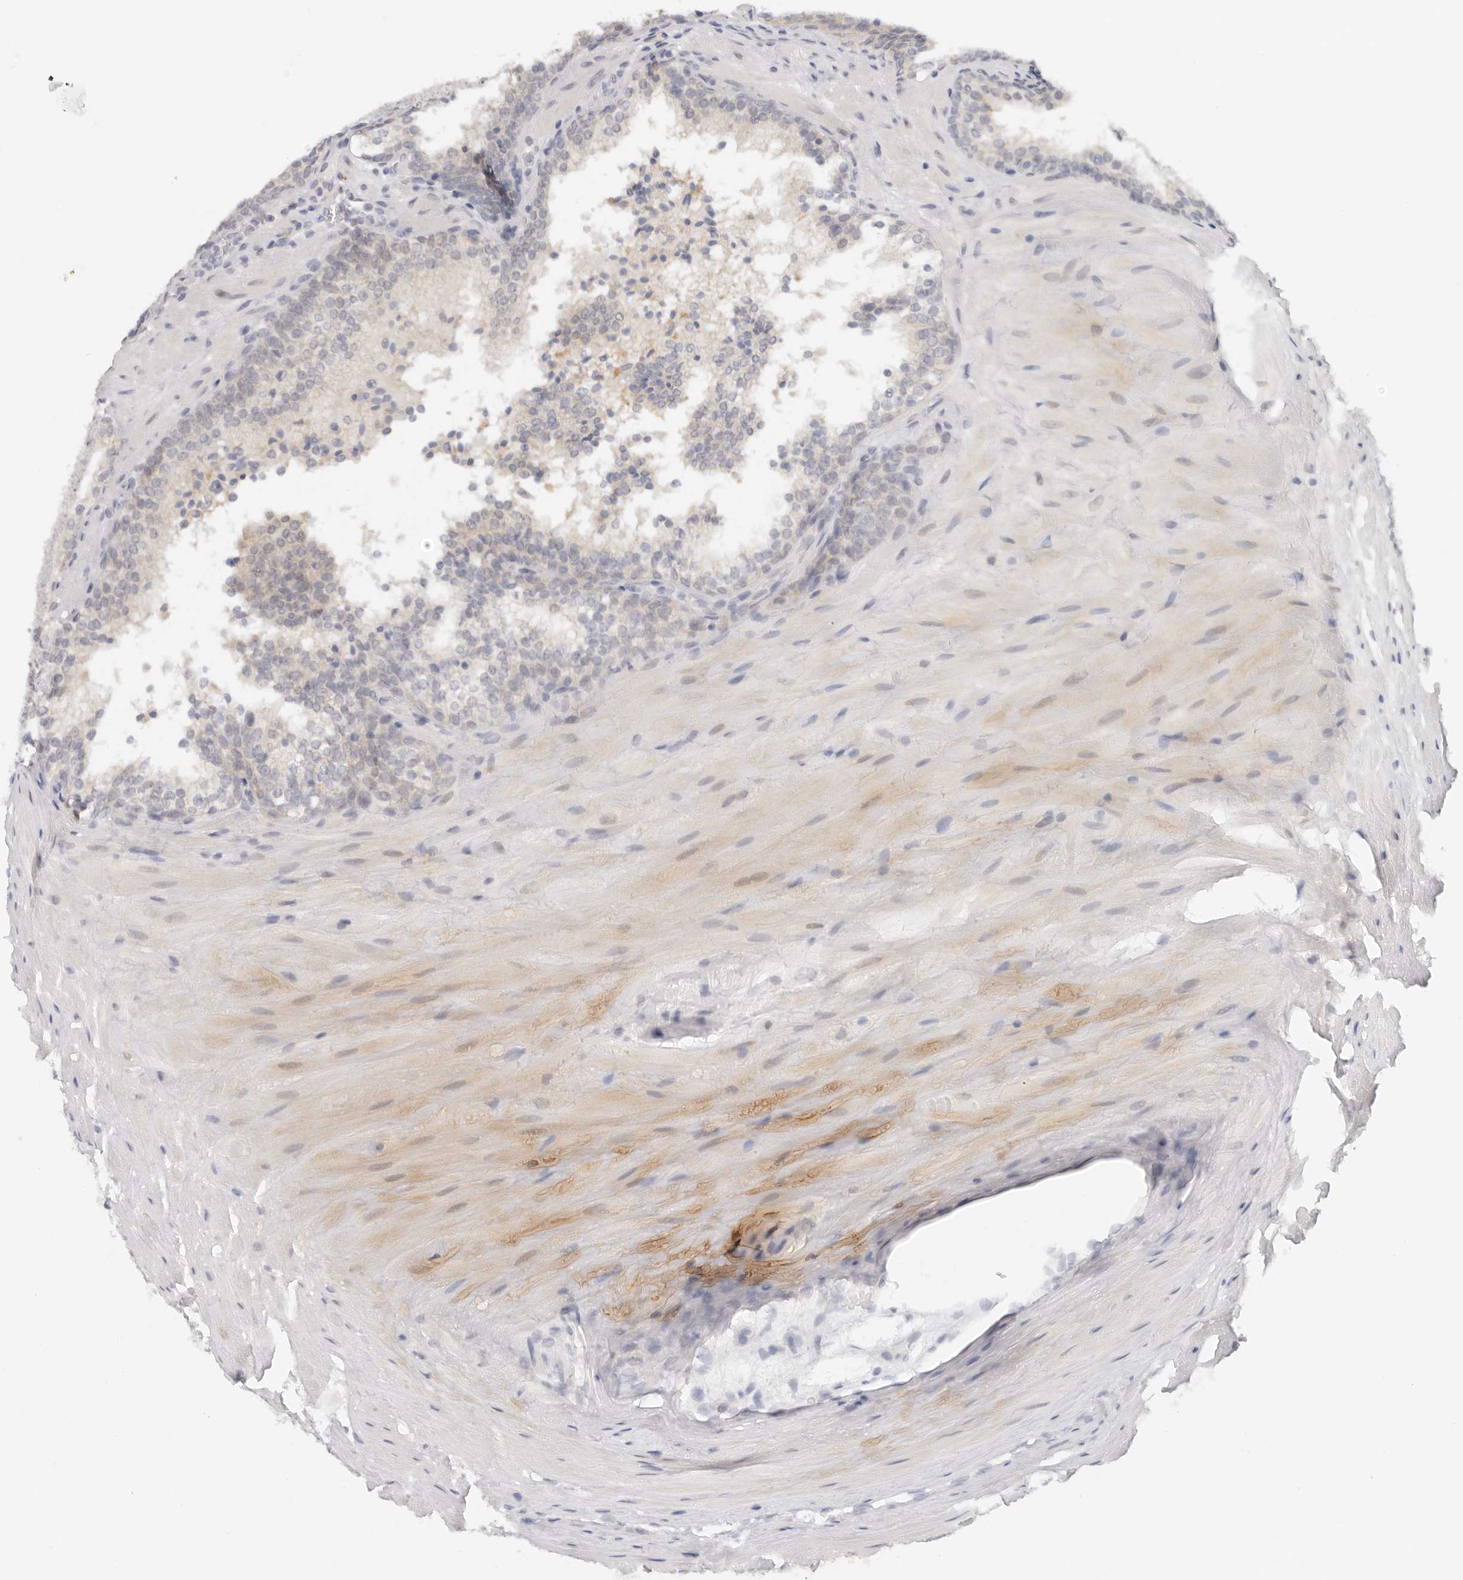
{"staining": {"intensity": "negative", "quantity": "none", "location": "none"}, "tissue": "prostate cancer", "cell_type": "Tumor cells", "image_type": "cancer", "snomed": [{"axis": "morphology", "description": "Adenocarcinoma, High grade"}, {"axis": "topography", "description": "Prostate"}], "caption": "A high-resolution photomicrograph shows immunohistochemistry staining of prostate adenocarcinoma (high-grade), which shows no significant positivity in tumor cells. (DAB (3,3'-diaminobenzidine) IHC visualized using brightfield microscopy, high magnification).", "gene": "LARP7", "patient": {"sex": "male", "age": 56}}